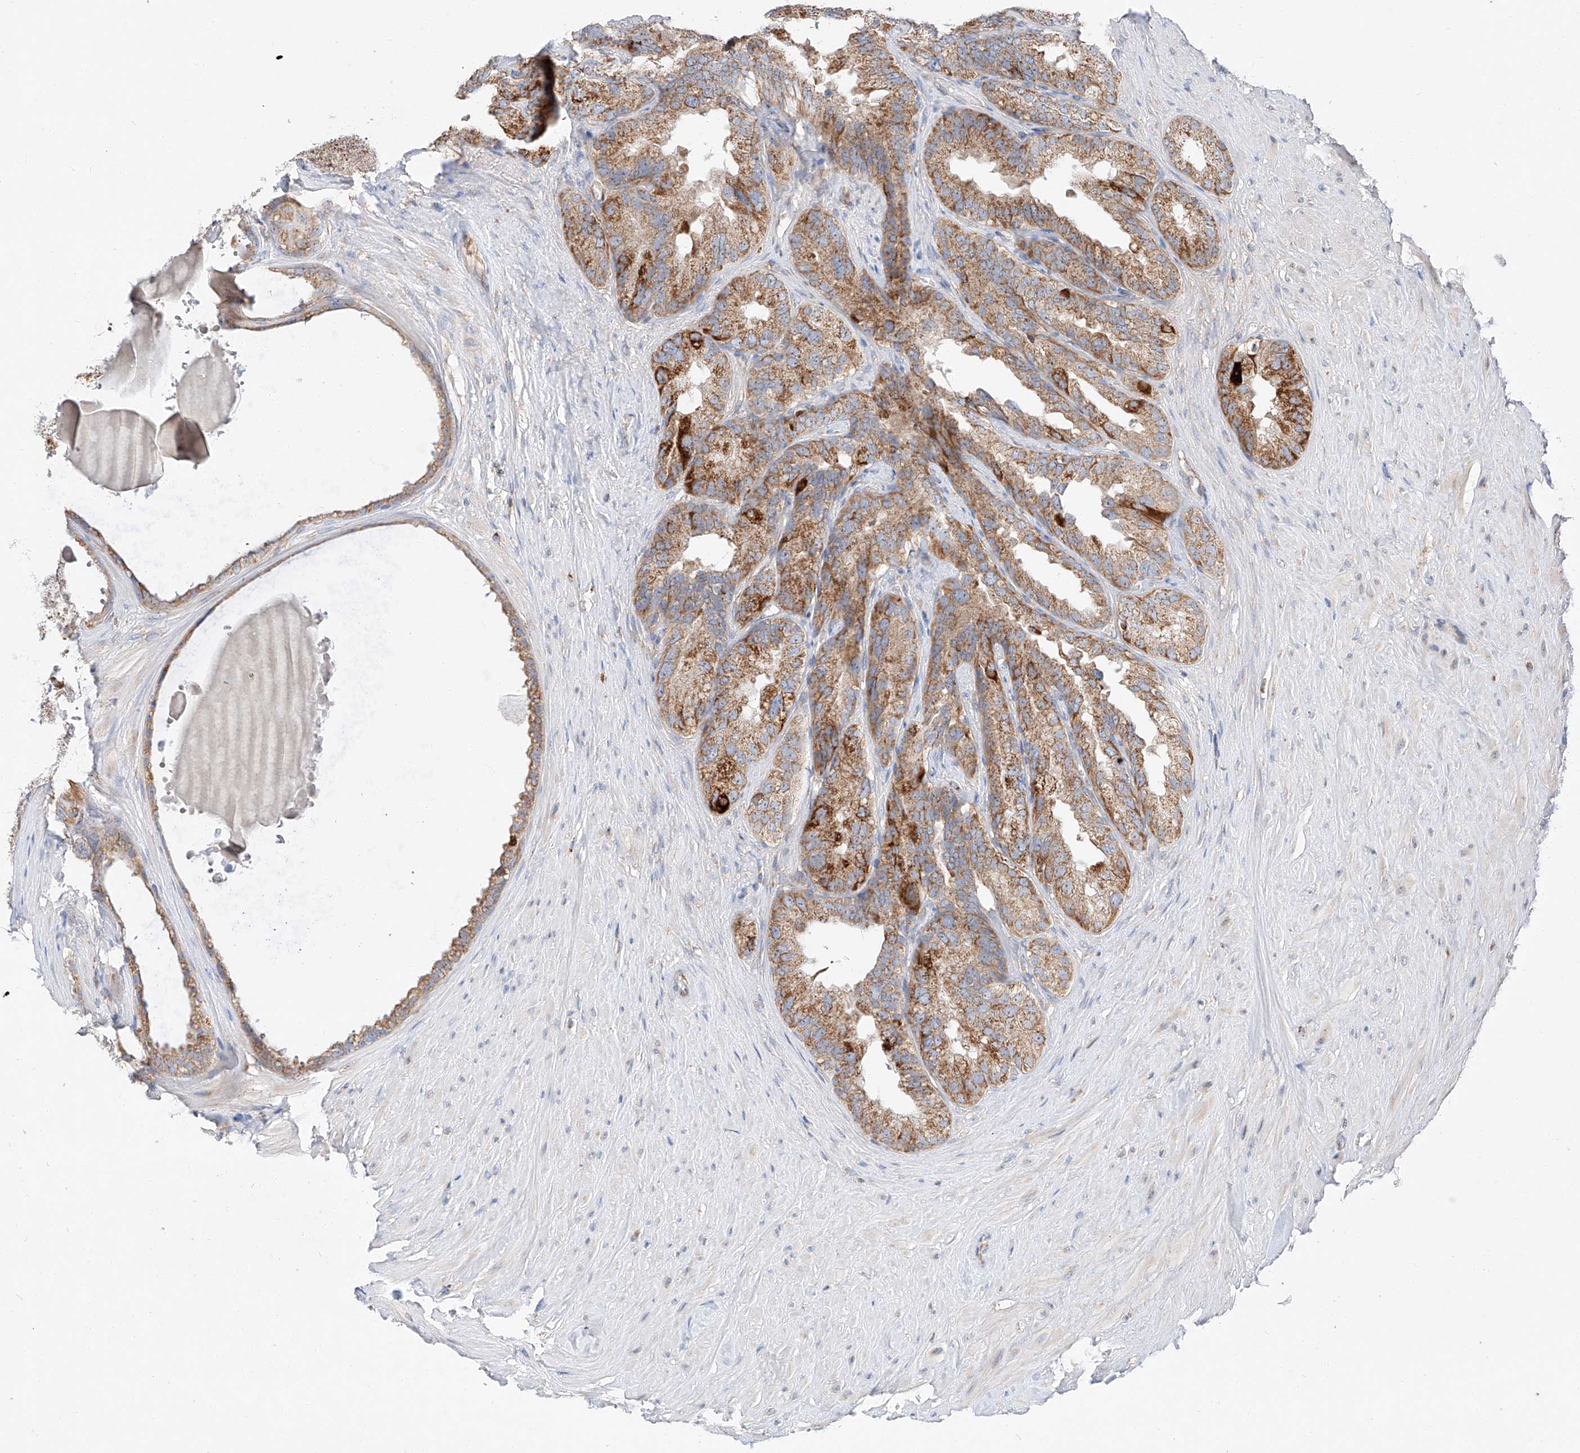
{"staining": {"intensity": "strong", "quantity": ">75%", "location": "cytoplasmic/membranous"}, "tissue": "seminal vesicle", "cell_type": "Glandular cells", "image_type": "normal", "snomed": [{"axis": "morphology", "description": "Normal tissue, NOS"}, {"axis": "topography", "description": "Seminal veicle"}], "caption": "Immunohistochemistry (IHC) (DAB) staining of benign human seminal vesicle displays strong cytoplasmic/membranous protein expression in about >75% of glandular cells.", "gene": "RUSC1", "patient": {"sex": "male", "age": 80}}